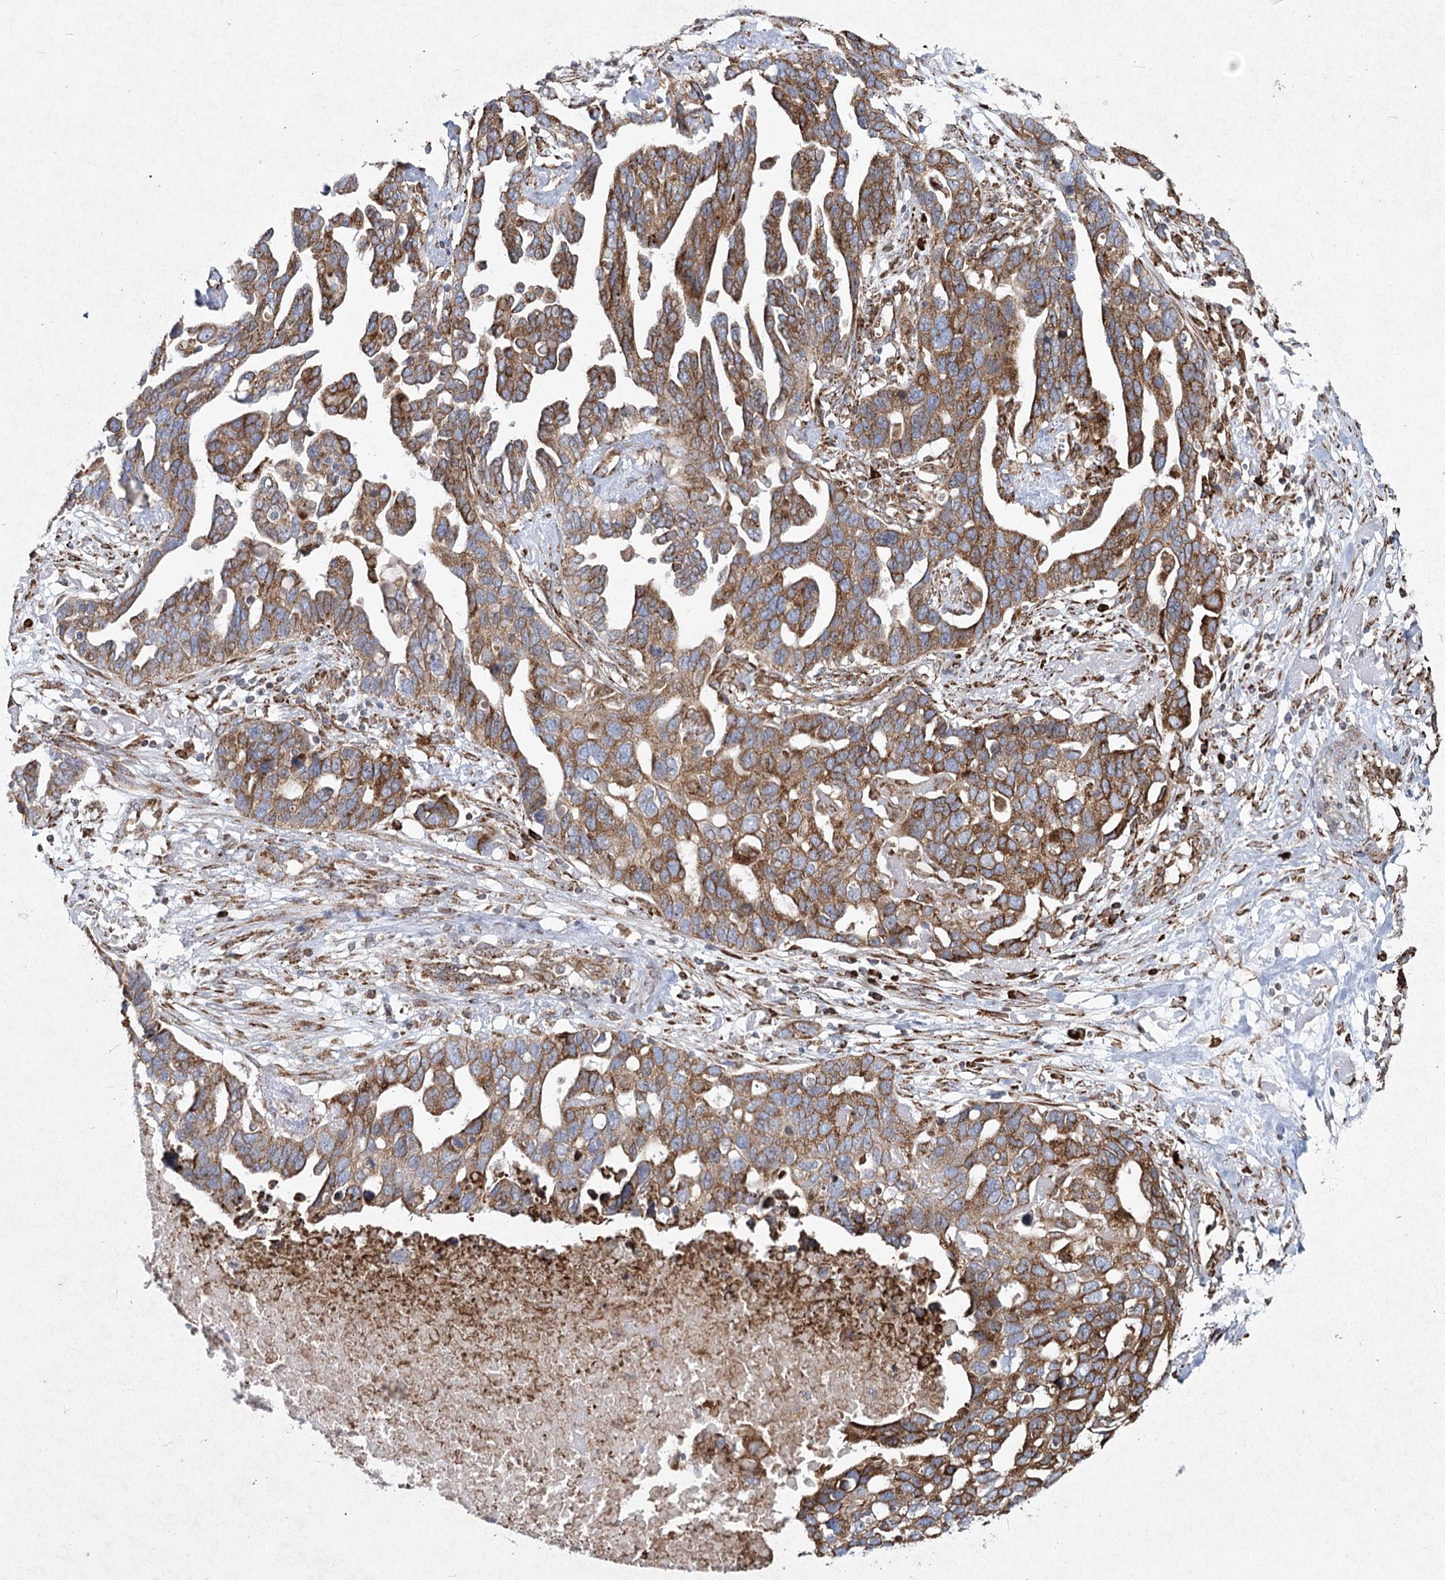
{"staining": {"intensity": "moderate", "quantity": ">75%", "location": "cytoplasmic/membranous"}, "tissue": "ovarian cancer", "cell_type": "Tumor cells", "image_type": "cancer", "snomed": [{"axis": "morphology", "description": "Cystadenocarcinoma, serous, NOS"}, {"axis": "topography", "description": "Ovary"}], "caption": "Immunohistochemical staining of ovarian cancer (serous cystadenocarcinoma) displays medium levels of moderate cytoplasmic/membranous staining in approximately >75% of tumor cells.", "gene": "NHLRC2", "patient": {"sex": "female", "age": 54}}